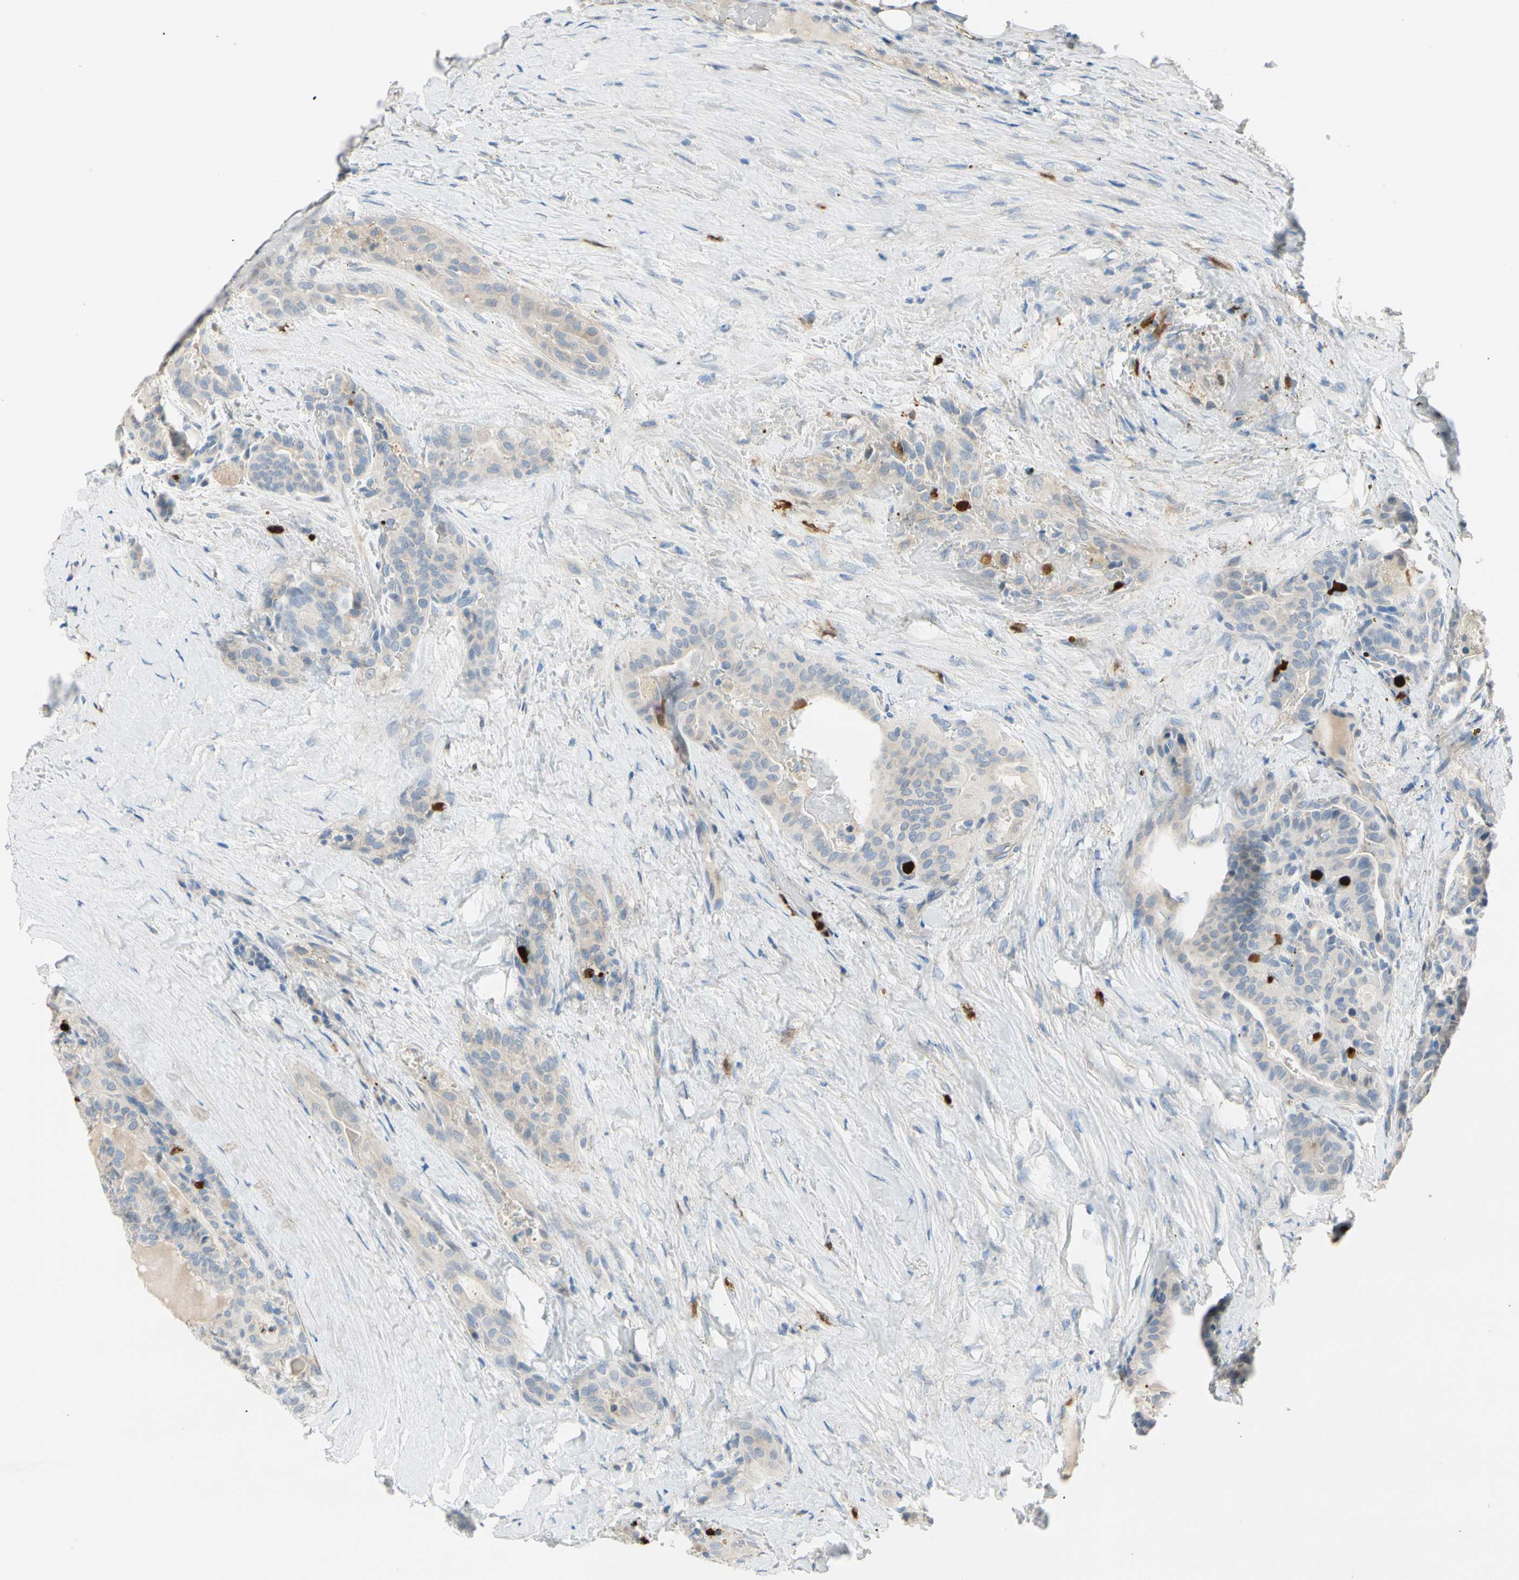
{"staining": {"intensity": "weak", "quantity": "25%-75%", "location": "cytoplasmic/membranous"}, "tissue": "thyroid cancer", "cell_type": "Tumor cells", "image_type": "cancer", "snomed": [{"axis": "morphology", "description": "Papillary adenocarcinoma, NOS"}, {"axis": "topography", "description": "Thyroid gland"}], "caption": "Tumor cells show weak cytoplasmic/membranous staining in approximately 25%-75% of cells in papillary adenocarcinoma (thyroid).", "gene": "TRAF5", "patient": {"sex": "male", "age": 77}}